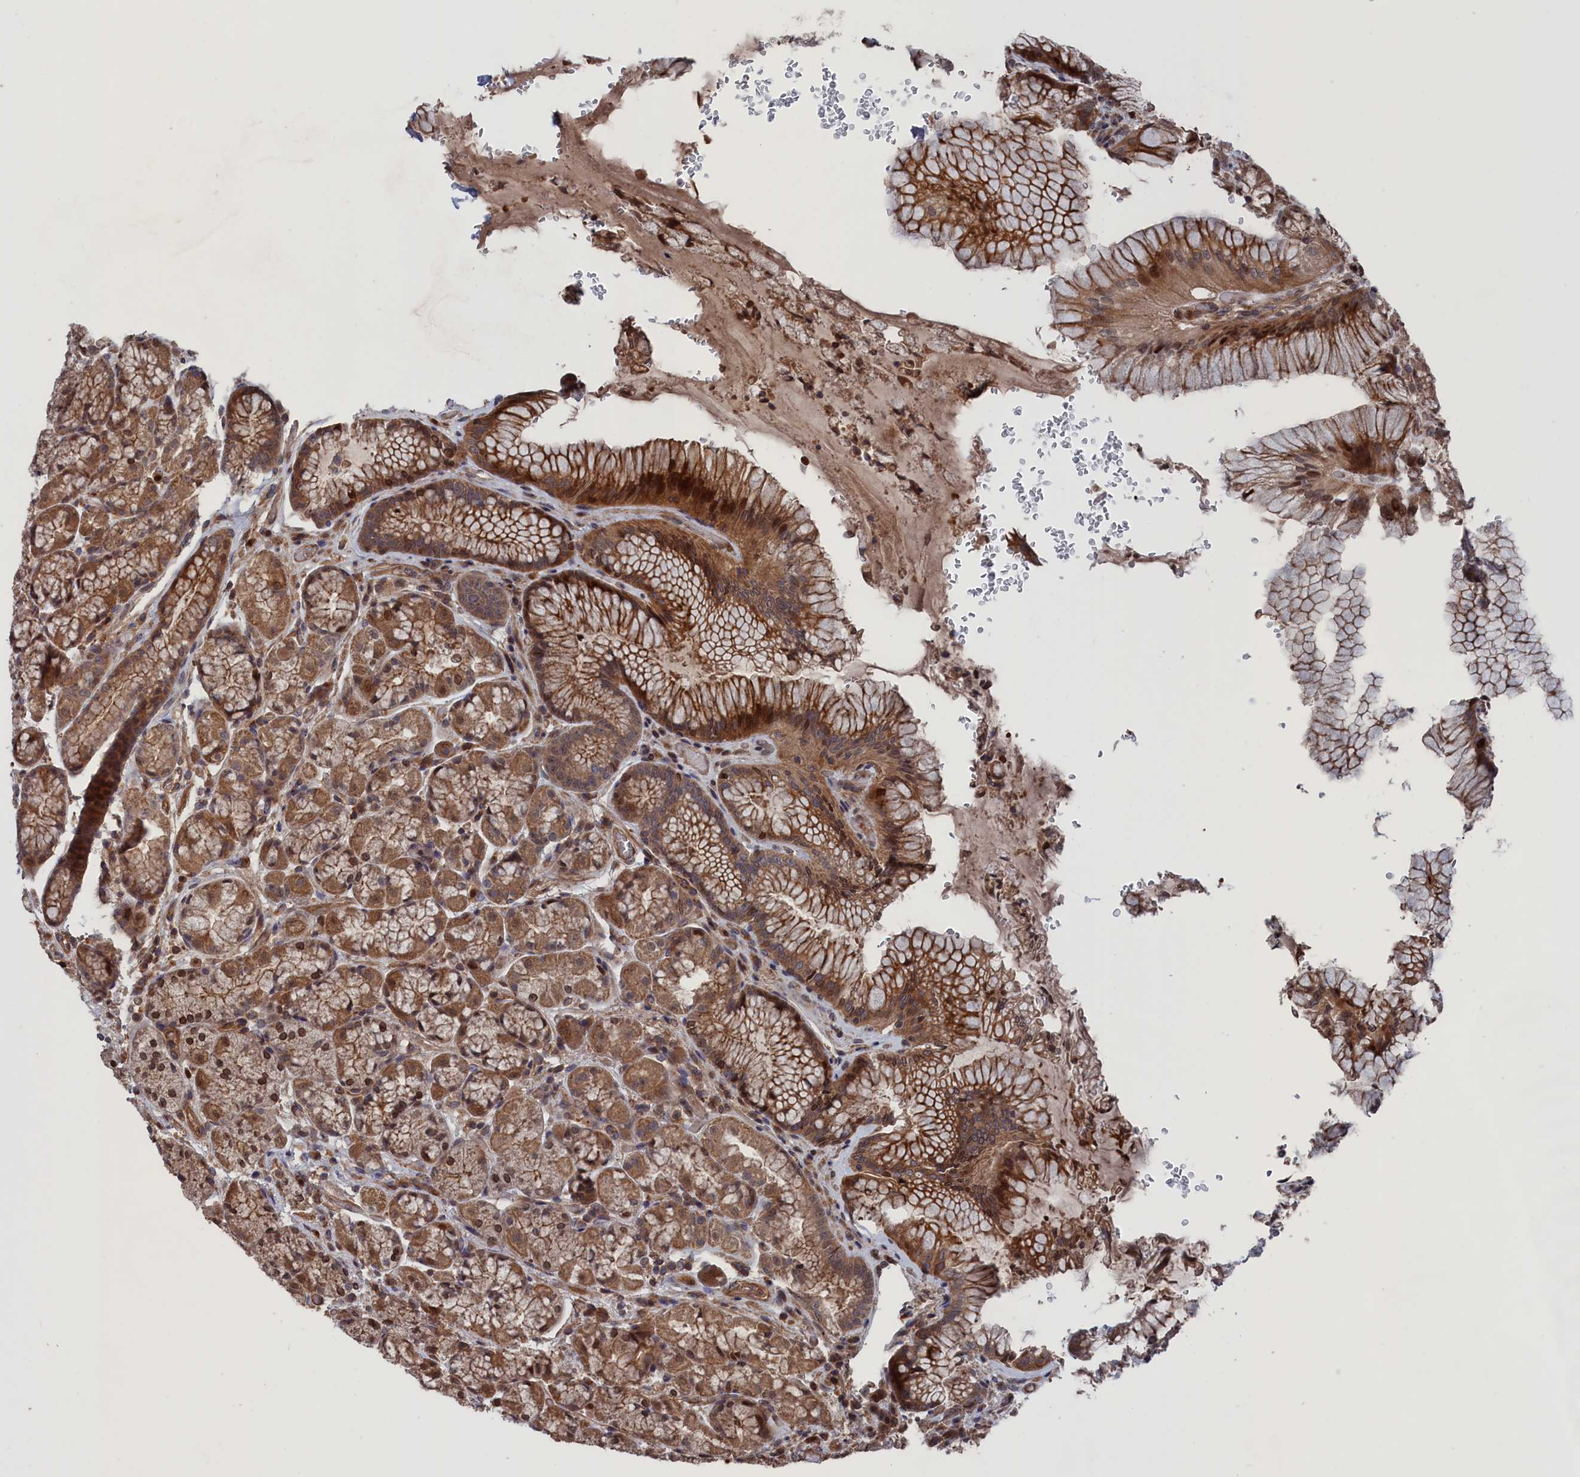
{"staining": {"intensity": "moderate", "quantity": ">75%", "location": "cytoplasmic/membranous"}, "tissue": "stomach", "cell_type": "Glandular cells", "image_type": "normal", "snomed": [{"axis": "morphology", "description": "Normal tissue, NOS"}, {"axis": "topography", "description": "Stomach"}], "caption": "High-power microscopy captured an immunohistochemistry (IHC) histopathology image of normal stomach, revealing moderate cytoplasmic/membranous staining in about >75% of glandular cells.", "gene": "PLA2G15", "patient": {"sex": "male", "age": 63}}